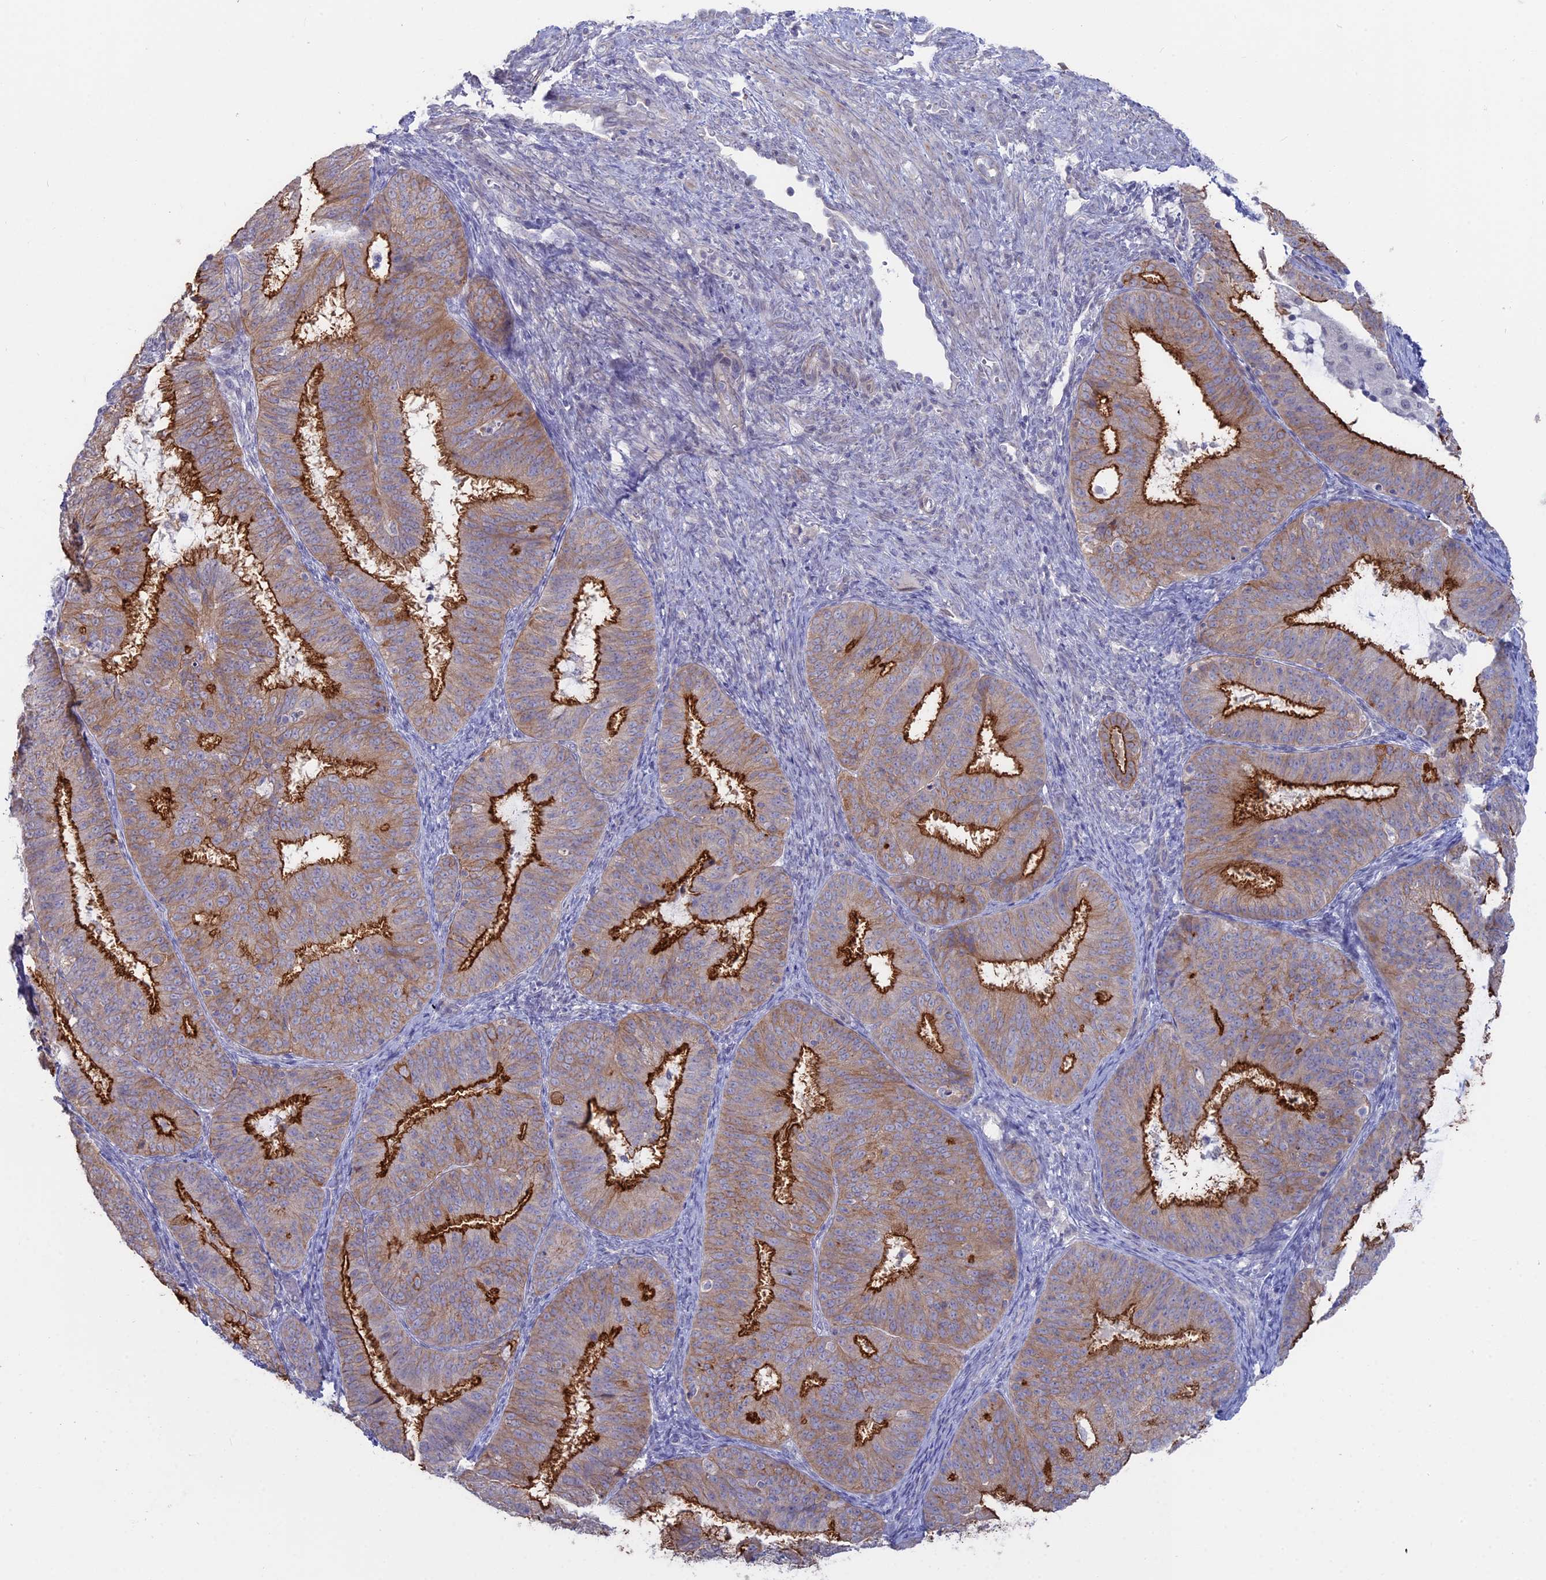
{"staining": {"intensity": "strong", "quantity": "25%-75%", "location": "cytoplasmic/membranous"}, "tissue": "endometrial cancer", "cell_type": "Tumor cells", "image_type": "cancer", "snomed": [{"axis": "morphology", "description": "Adenocarcinoma, NOS"}, {"axis": "topography", "description": "Endometrium"}], "caption": "A photomicrograph of human adenocarcinoma (endometrial) stained for a protein demonstrates strong cytoplasmic/membranous brown staining in tumor cells.", "gene": "MYO5B", "patient": {"sex": "female", "age": 51}}